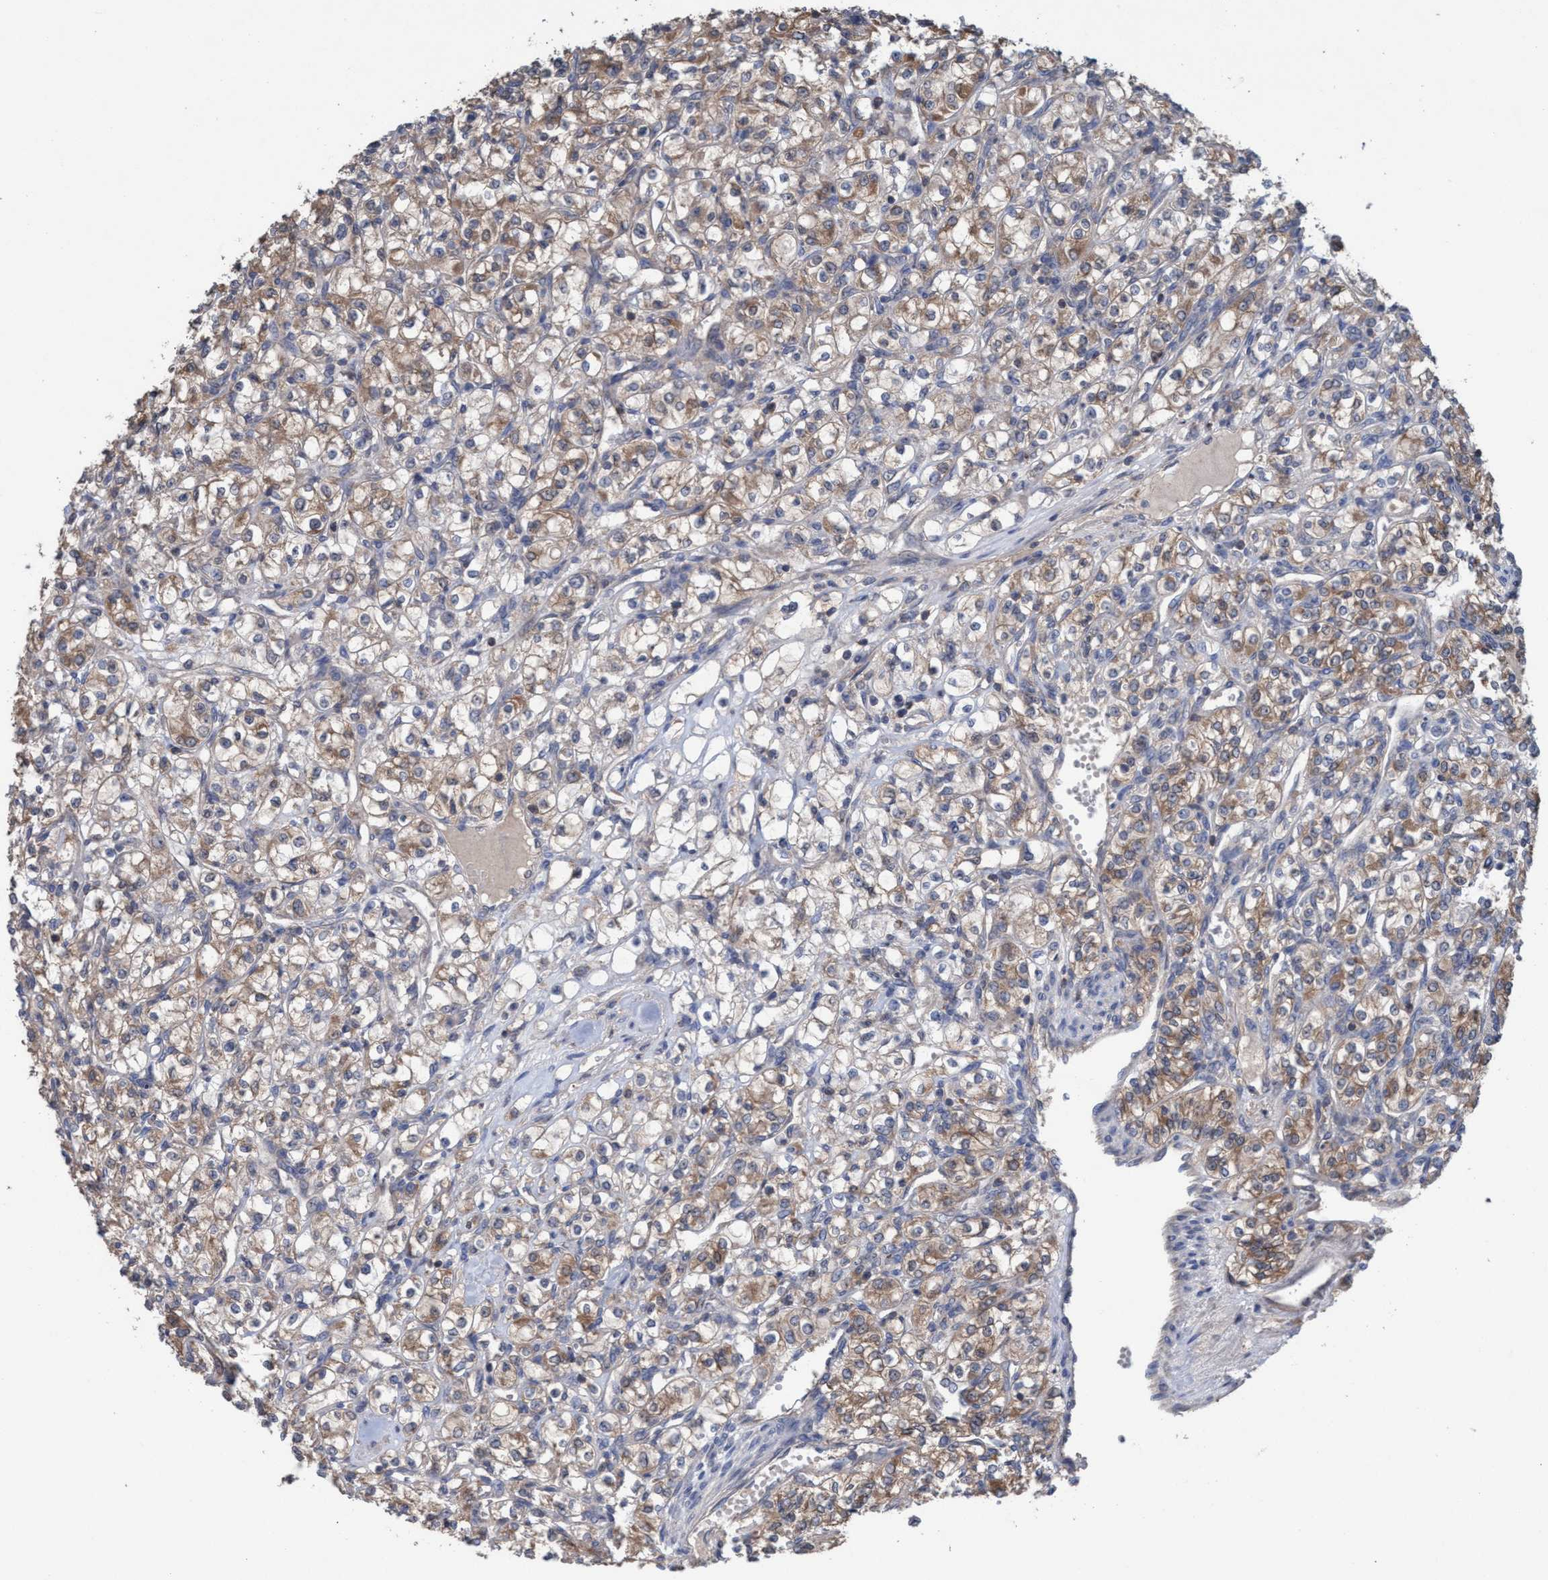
{"staining": {"intensity": "moderate", "quantity": ">75%", "location": "cytoplasmic/membranous"}, "tissue": "renal cancer", "cell_type": "Tumor cells", "image_type": "cancer", "snomed": [{"axis": "morphology", "description": "Adenocarcinoma, NOS"}, {"axis": "topography", "description": "Kidney"}], "caption": "Adenocarcinoma (renal) stained for a protein demonstrates moderate cytoplasmic/membranous positivity in tumor cells.", "gene": "GLOD4", "patient": {"sex": "male", "age": 77}}